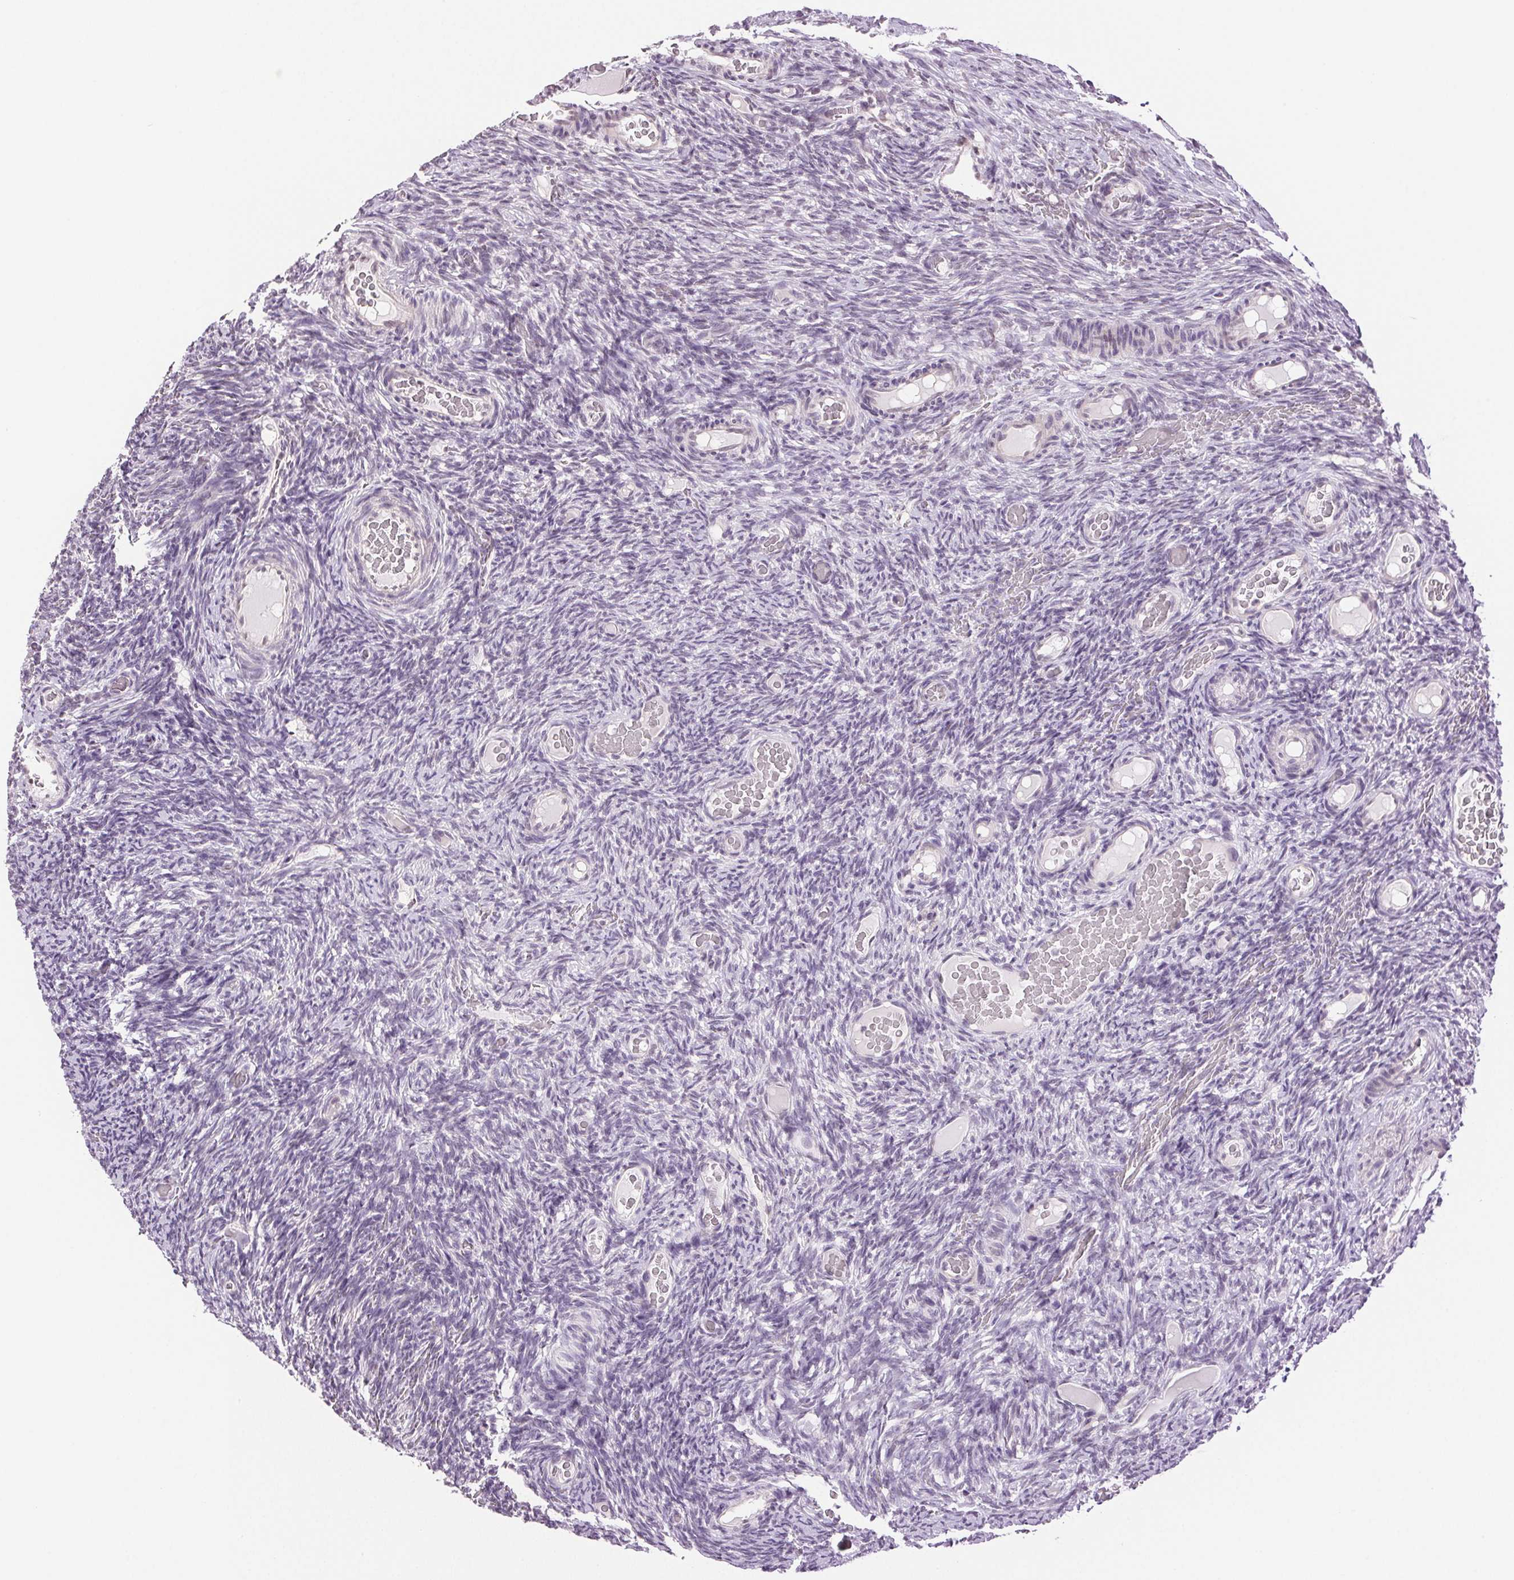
{"staining": {"intensity": "negative", "quantity": "none", "location": "none"}, "tissue": "ovary", "cell_type": "Ovarian stroma cells", "image_type": "normal", "snomed": [{"axis": "morphology", "description": "Normal tissue, NOS"}, {"axis": "topography", "description": "Ovary"}], "caption": "The immunohistochemistry micrograph has no significant expression in ovarian stroma cells of ovary.", "gene": "TNNT3", "patient": {"sex": "female", "age": 34}}